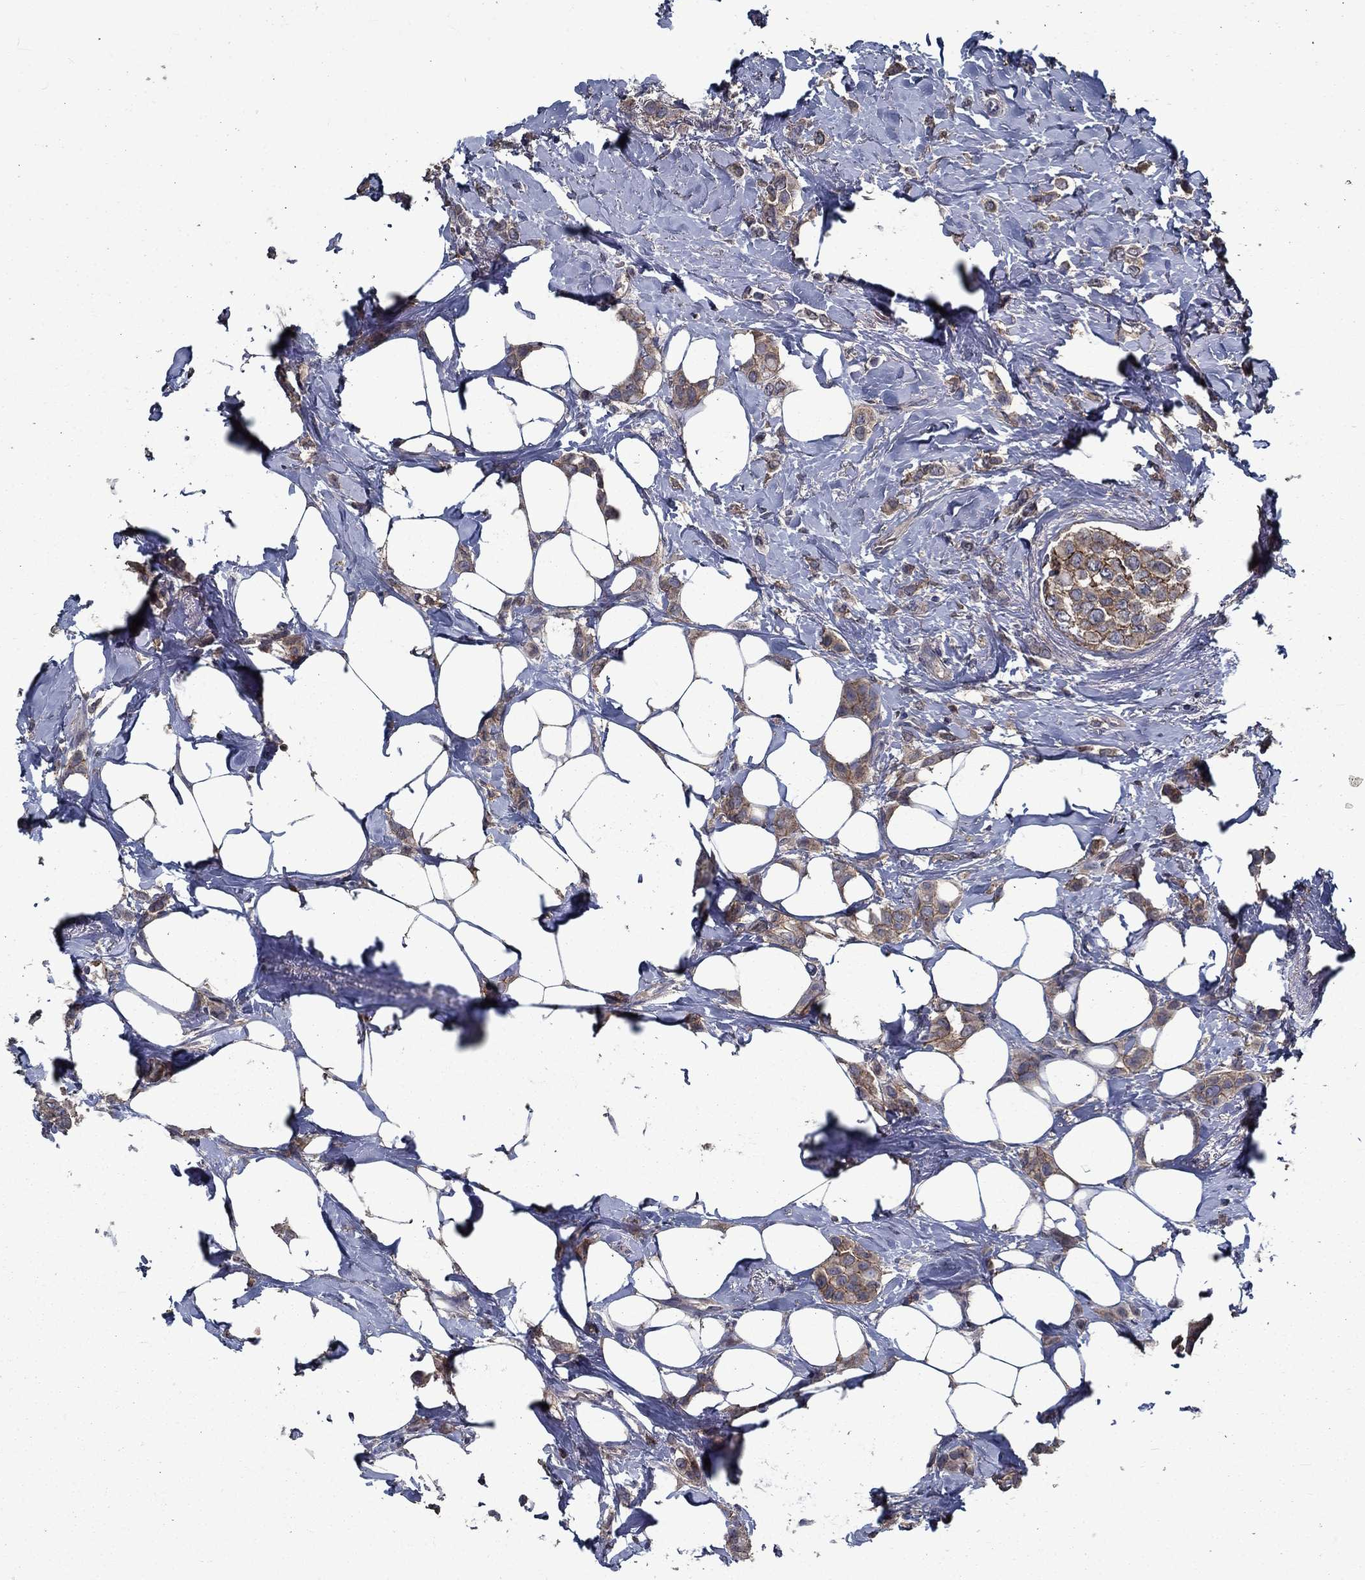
{"staining": {"intensity": "strong", "quantity": "<25%", "location": "cytoplasmic/membranous"}, "tissue": "breast cancer", "cell_type": "Tumor cells", "image_type": "cancer", "snomed": [{"axis": "morphology", "description": "Lobular carcinoma"}, {"axis": "topography", "description": "Breast"}], "caption": "This micrograph reveals breast cancer stained with immunohistochemistry to label a protein in brown. The cytoplasmic/membranous of tumor cells show strong positivity for the protein. Nuclei are counter-stained blue.", "gene": "SLC44A1", "patient": {"sex": "female", "age": 66}}